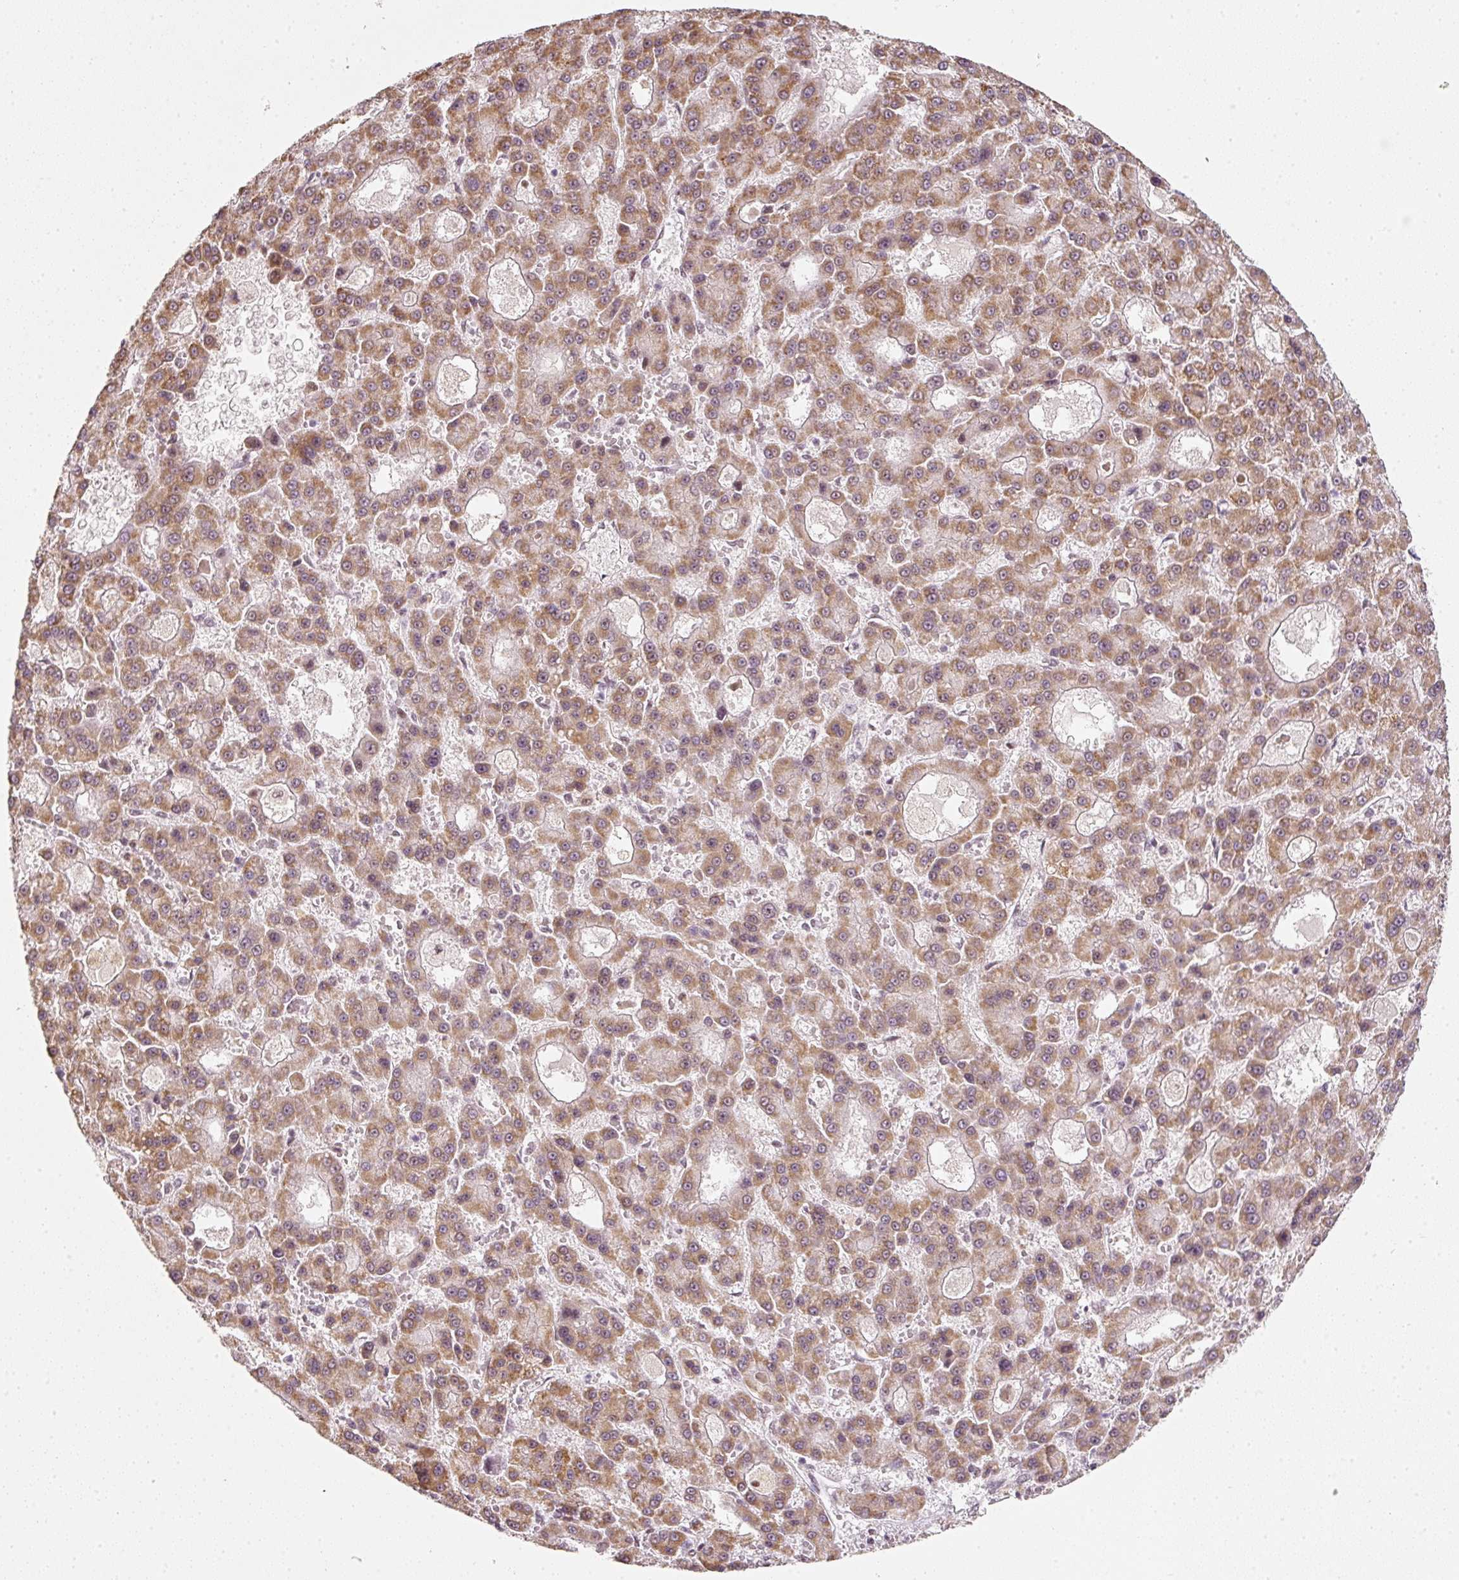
{"staining": {"intensity": "moderate", "quantity": ">75%", "location": "cytoplasmic/membranous"}, "tissue": "liver cancer", "cell_type": "Tumor cells", "image_type": "cancer", "snomed": [{"axis": "morphology", "description": "Carcinoma, Hepatocellular, NOS"}, {"axis": "topography", "description": "Liver"}], "caption": "IHC image of liver hepatocellular carcinoma stained for a protein (brown), which shows medium levels of moderate cytoplasmic/membranous staining in approximately >75% of tumor cells.", "gene": "FSTL3", "patient": {"sex": "male", "age": 70}}